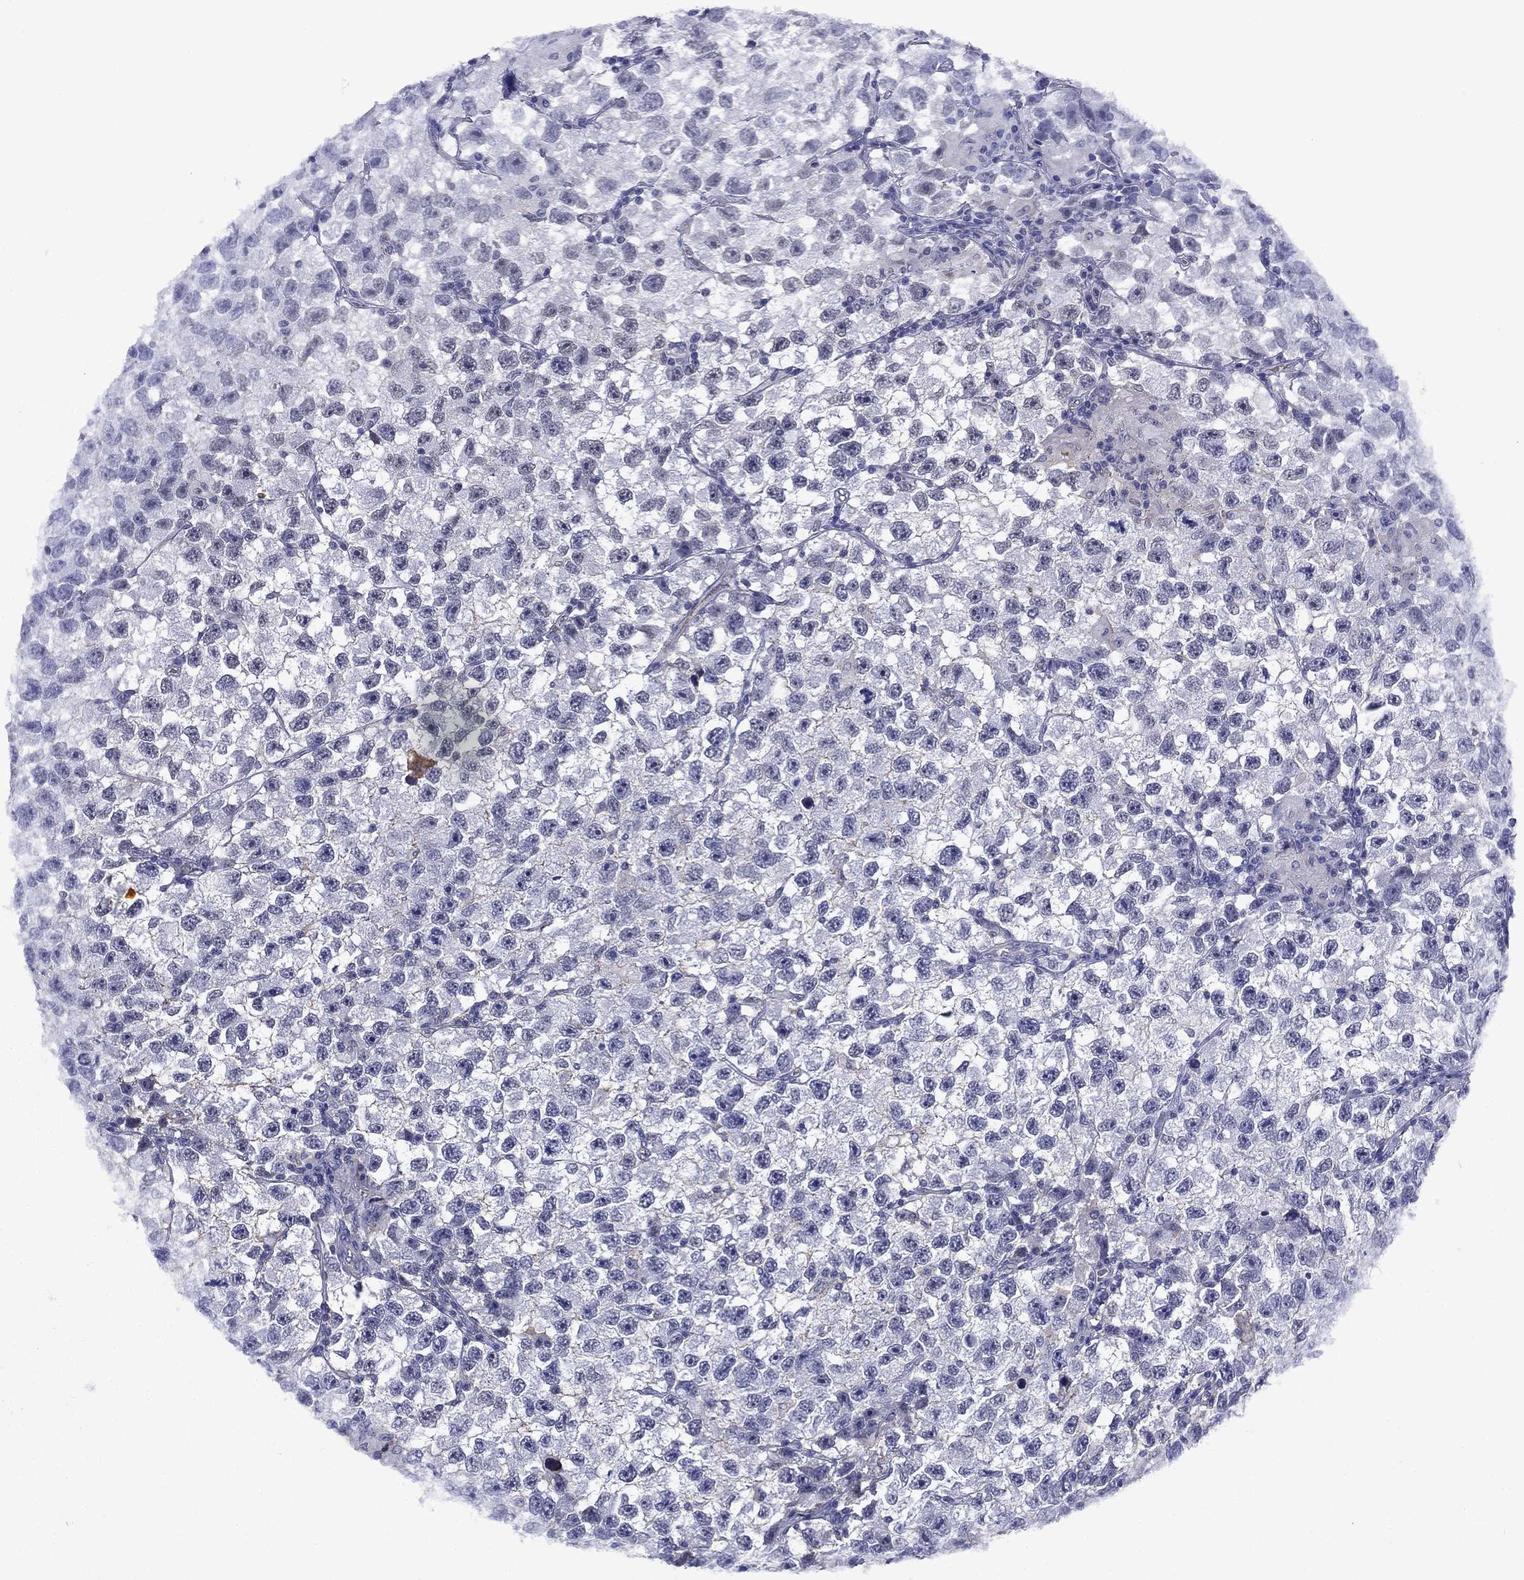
{"staining": {"intensity": "negative", "quantity": "none", "location": "none"}, "tissue": "testis cancer", "cell_type": "Tumor cells", "image_type": "cancer", "snomed": [{"axis": "morphology", "description": "Seminoma, NOS"}, {"axis": "topography", "description": "Testis"}], "caption": "The image displays no staining of tumor cells in testis cancer (seminoma).", "gene": "APOA2", "patient": {"sex": "male", "age": 26}}